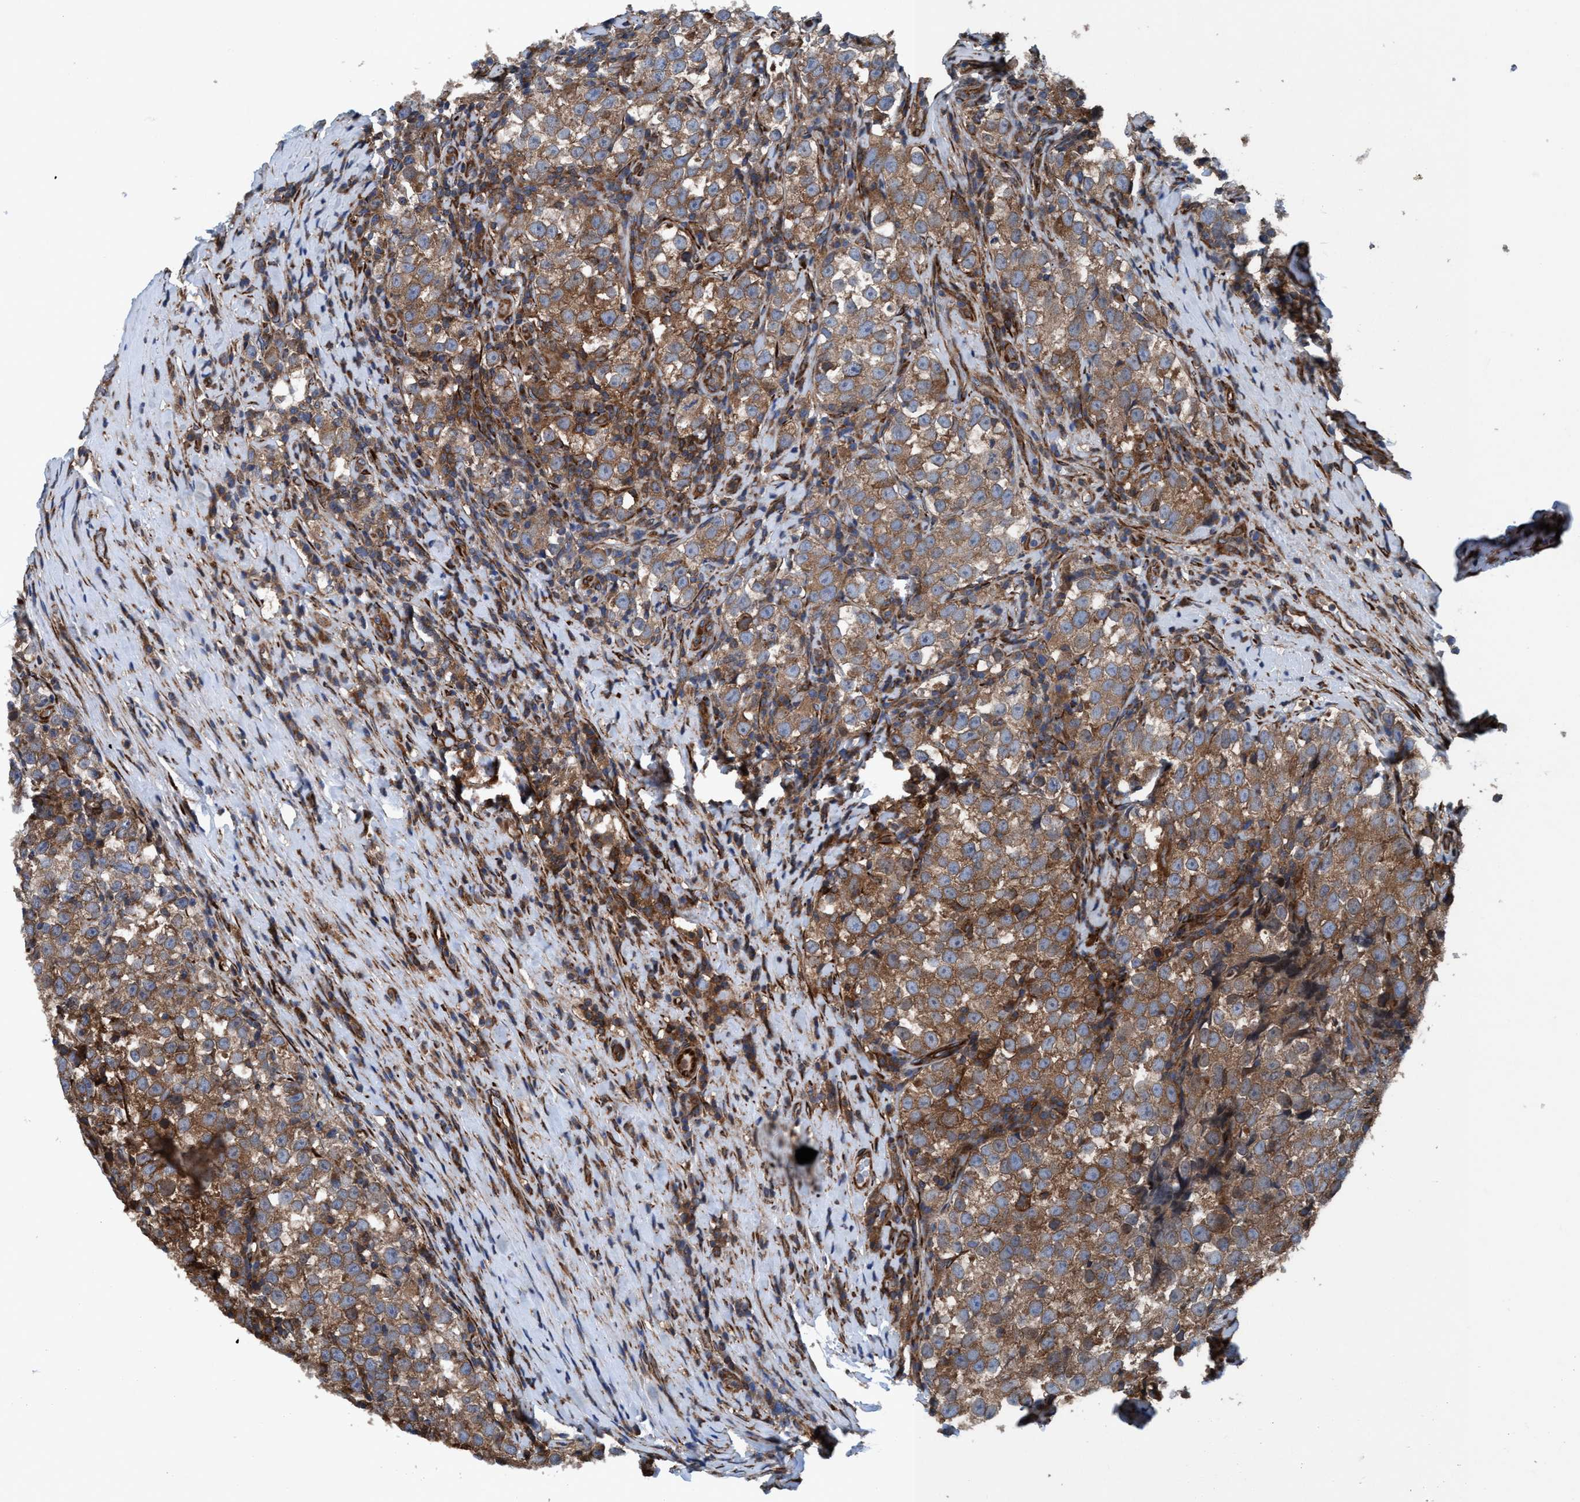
{"staining": {"intensity": "moderate", "quantity": ">75%", "location": "cytoplasmic/membranous"}, "tissue": "testis cancer", "cell_type": "Tumor cells", "image_type": "cancer", "snomed": [{"axis": "morphology", "description": "Normal tissue, NOS"}, {"axis": "morphology", "description": "Seminoma, NOS"}, {"axis": "topography", "description": "Testis"}], "caption": "Moderate cytoplasmic/membranous staining for a protein is seen in approximately >75% of tumor cells of testis cancer using immunohistochemistry.", "gene": "NMT1", "patient": {"sex": "male", "age": 43}}